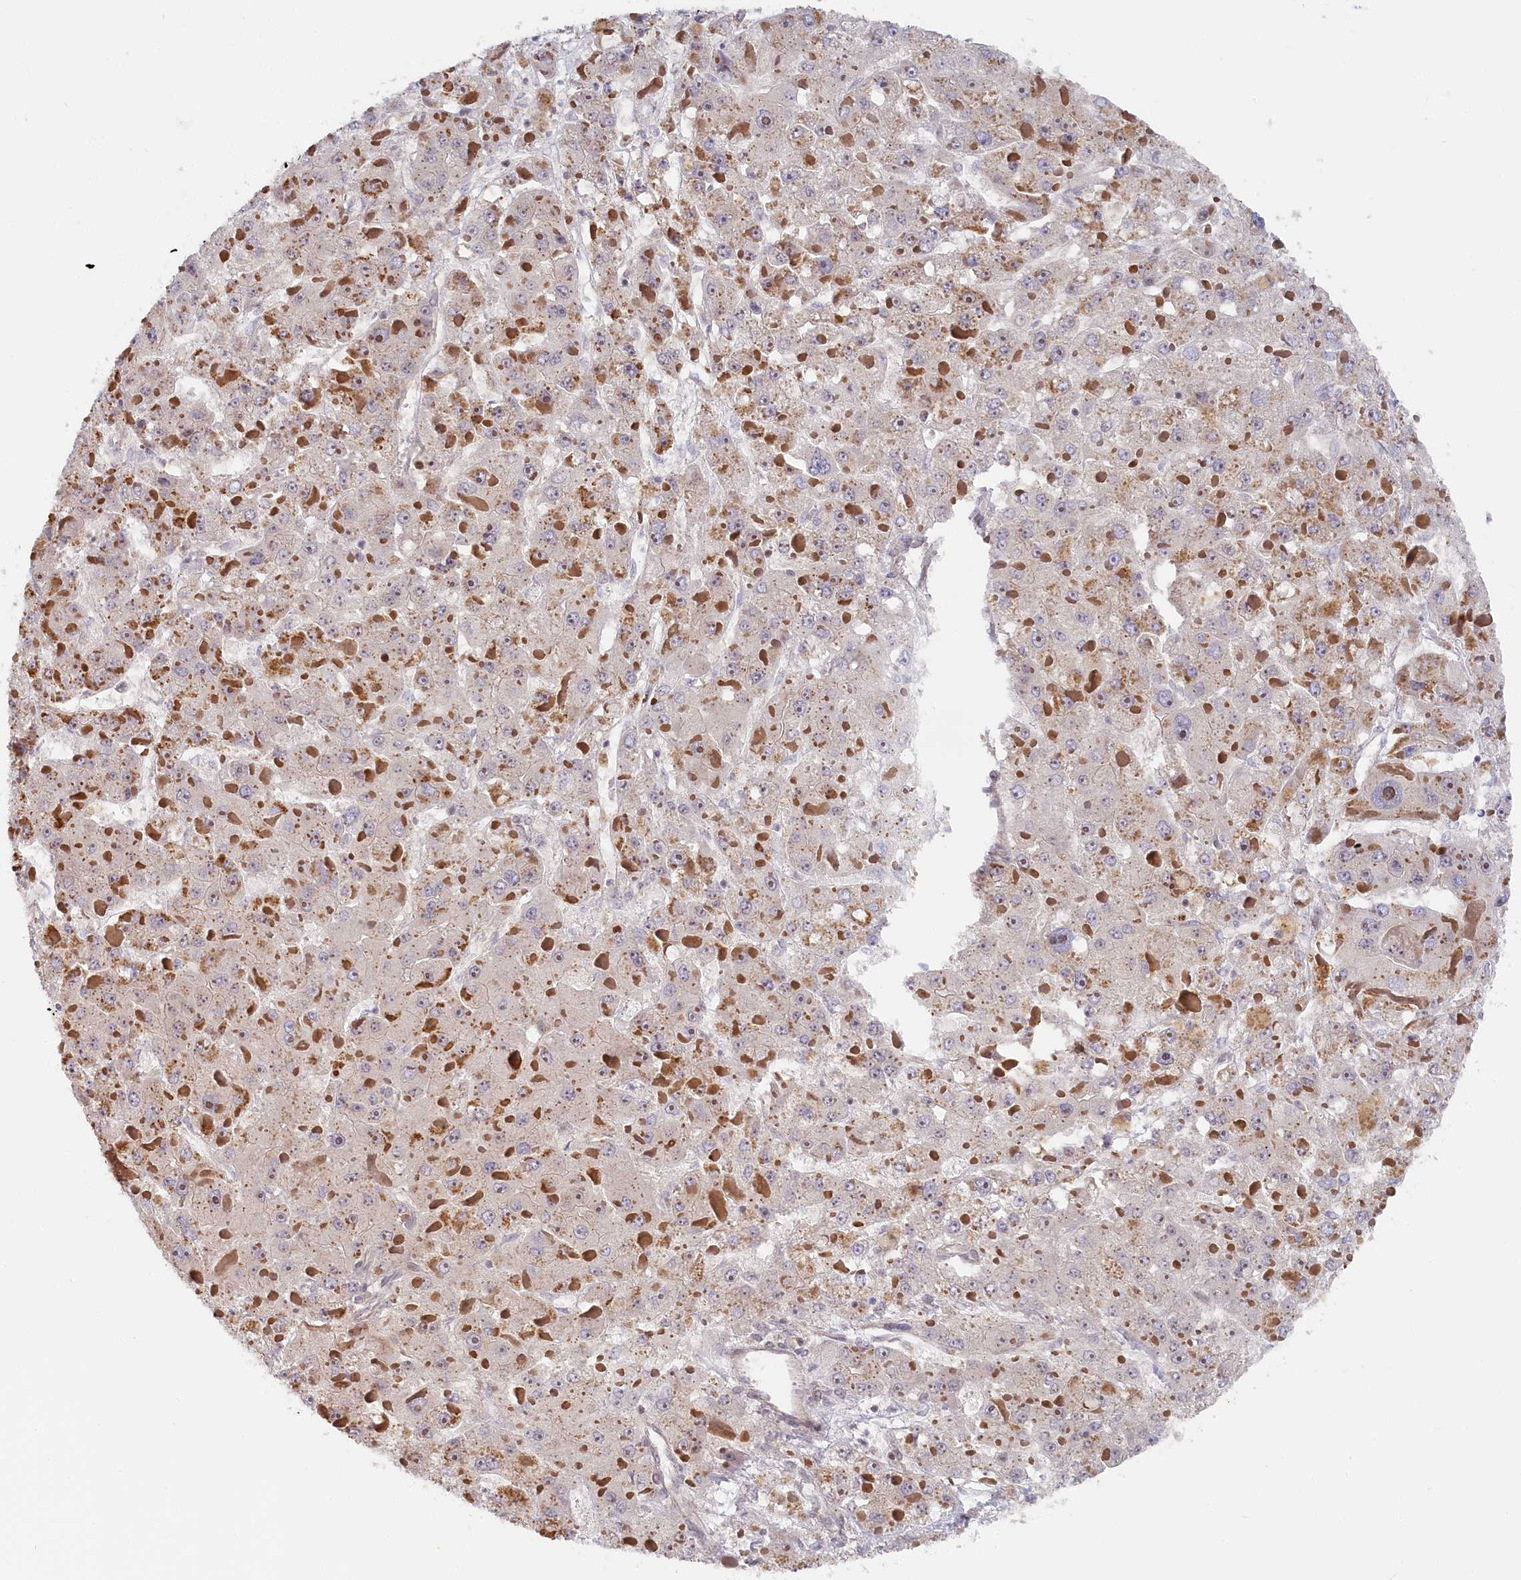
{"staining": {"intensity": "negative", "quantity": "none", "location": "none"}, "tissue": "liver cancer", "cell_type": "Tumor cells", "image_type": "cancer", "snomed": [{"axis": "morphology", "description": "Carcinoma, Hepatocellular, NOS"}, {"axis": "topography", "description": "Liver"}], "caption": "Image shows no significant protein expression in tumor cells of liver cancer. Brightfield microscopy of immunohistochemistry (IHC) stained with DAB (brown) and hematoxylin (blue), captured at high magnification.", "gene": "INTS4", "patient": {"sex": "female", "age": 73}}